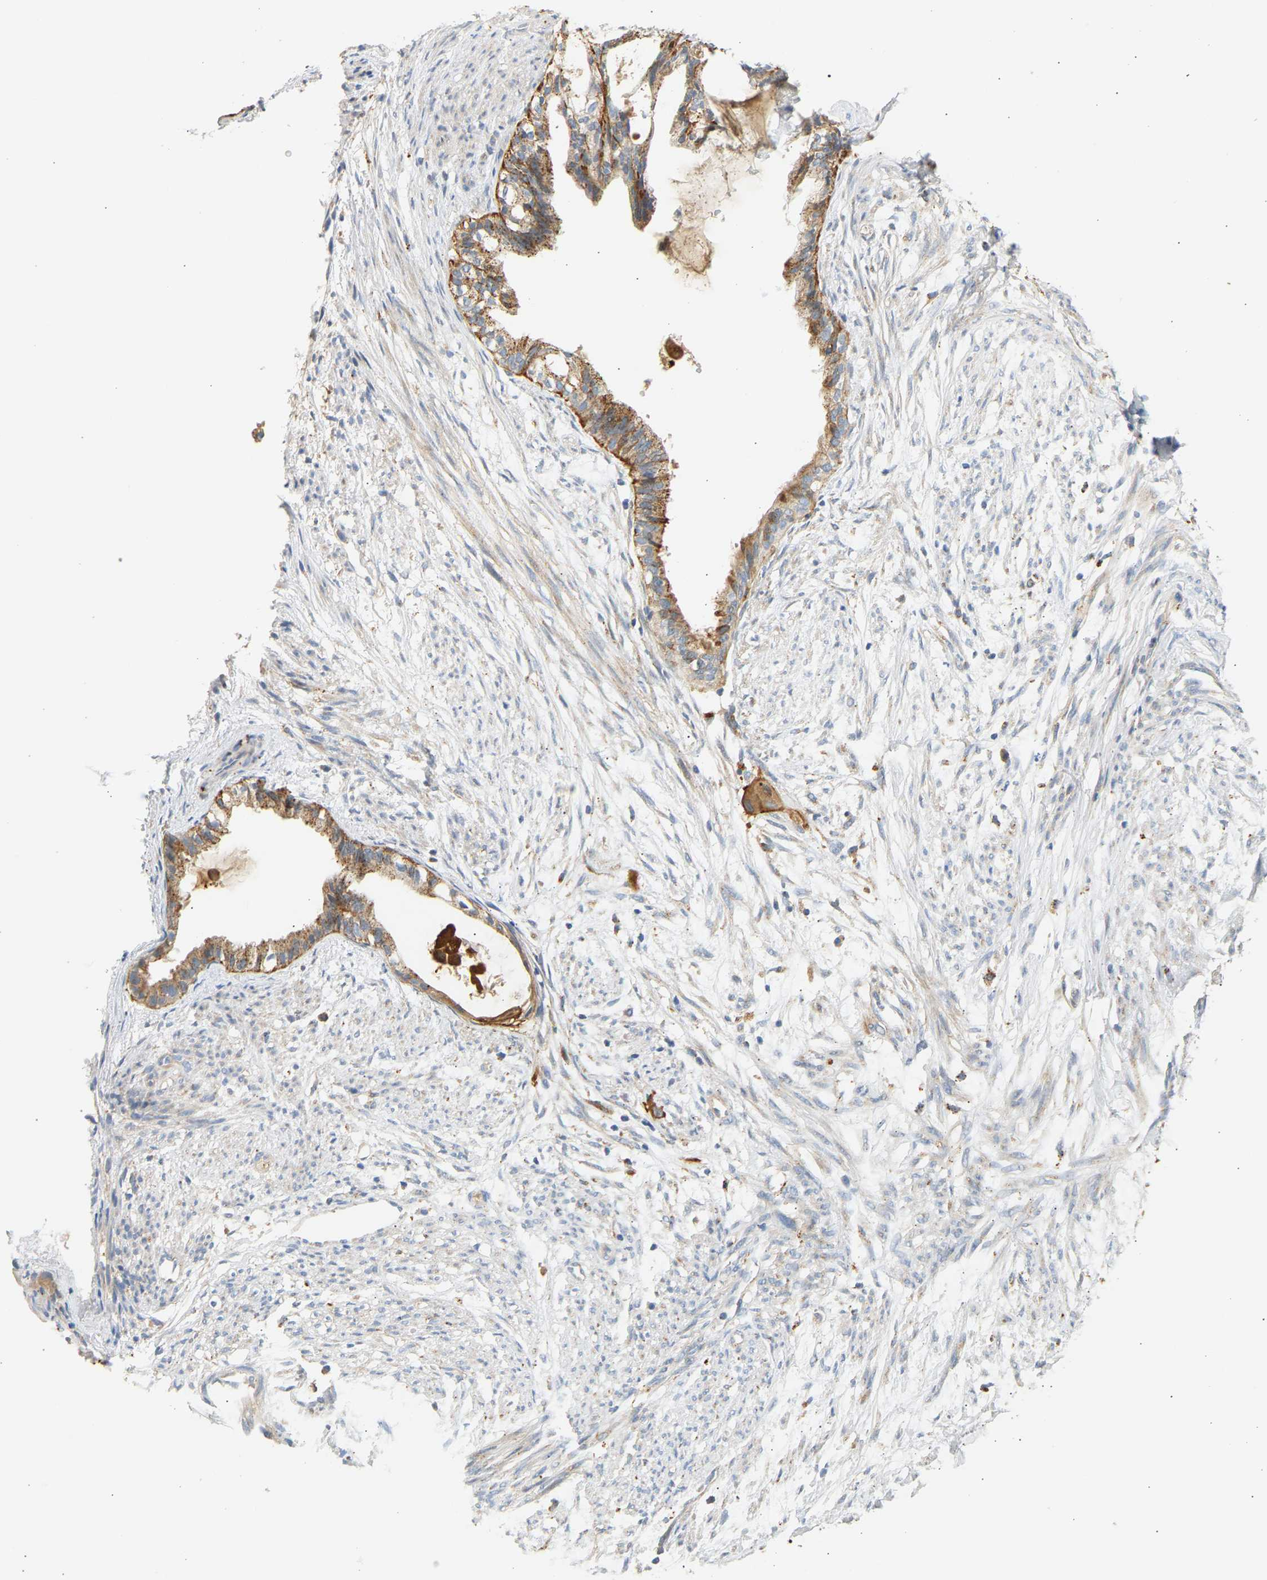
{"staining": {"intensity": "moderate", "quantity": ">75%", "location": "cytoplasmic/membranous"}, "tissue": "cervical cancer", "cell_type": "Tumor cells", "image_type": "cancer", "snomed": [{"axis": "morphology", "description": "Normal tissue, NOS"}, {"axis": "morphology", "description": "Adenocarcinoma, NOS"}, {"axis": "topography", "description": "Cervix"}, {"axis": "topography", "description": "Endometrium"}], "caption": "High-magnification brightfield microscopy of cervical cancer stained with DAB (brown) and counterstained with hematoxylin (blue). tumor cells exhibit moderate cytoplasmic/membranous expression is appreciated in approximately>75% of cells.", "gene": "ENTHD1", "patient": {"sex": "female", "age": 86}}